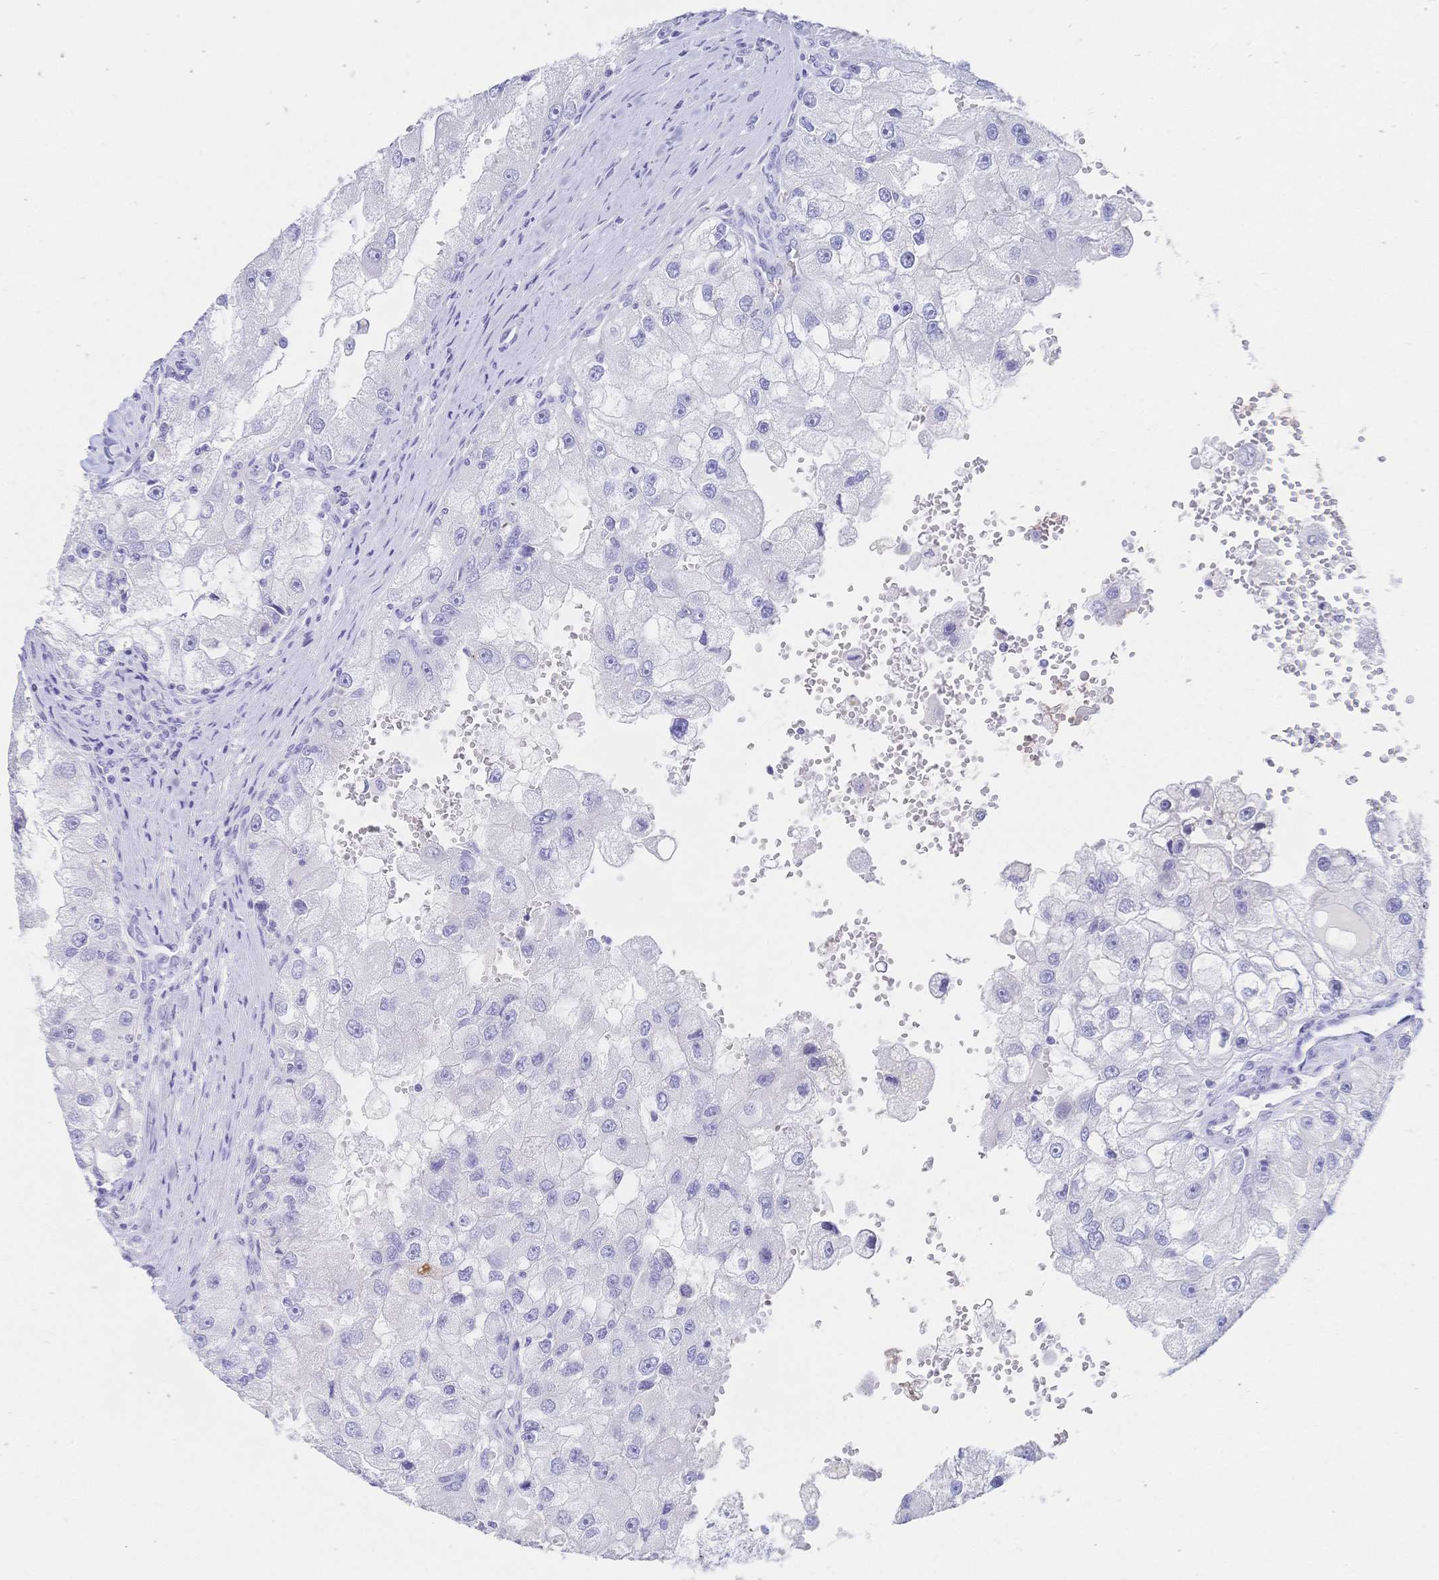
{"staining": {"intensity": "negative", "quantity": "none", "location": "none"}, "tissue": "renal cancer", "cell_type": "Tumor cells", "image_type": "cancer", "snomed": [{"axis": "morphology", "description": "Adenocarcinoma, NOS"}, {"axis": "topography", "description": "Kidney"}], "caption": "Adenocarcinoma (renal) stained for a protein using immunohistochemistry shows no positivity tumor cells.", "gene": "RRM1", "patient": {"sex": "male", "age": 63}}